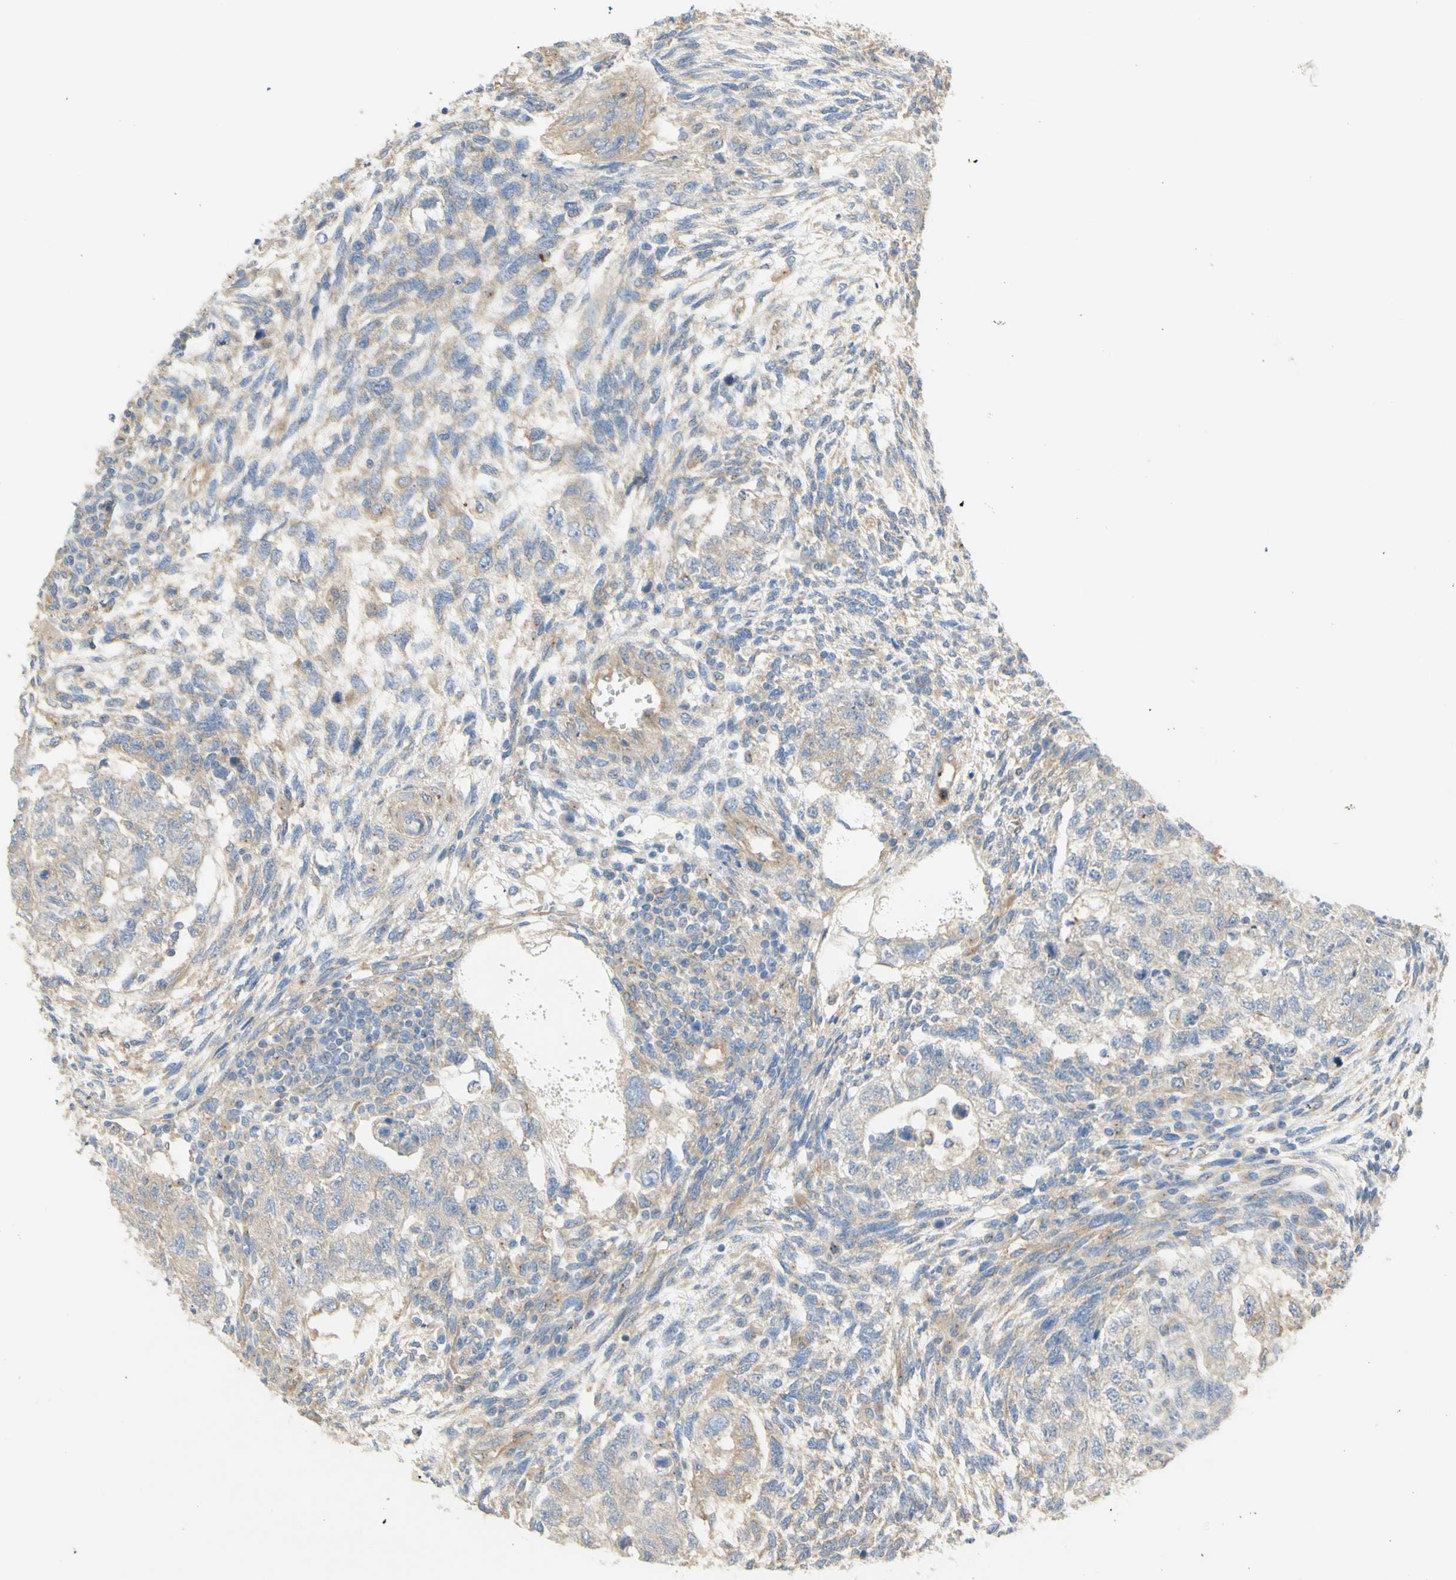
{"staining": {"intensity": "weak", "quantity": ">75%", "location": "cytoplasmic/membranous"}, "tissue": "testis cancer", "cell_type": "Tumor cells", "image_type": "cancer", "snomed": [{"axis": "morphology", "description": "Normal tissue, NOS"}, {"axis": "morphology", "description": "Carcinoma, Embryonal, NOS"}, {"axis": "topography", "description": "Testis"}], "caption": "Human testis cancer (embryonal carcinoma) stained with a brown dye shows weak cytoplasmic/membranous positive positivity in approximately >75% of tumor cells.", "gene": "DYNC1H1", "patient": {"sex": "male", "age": 36}}